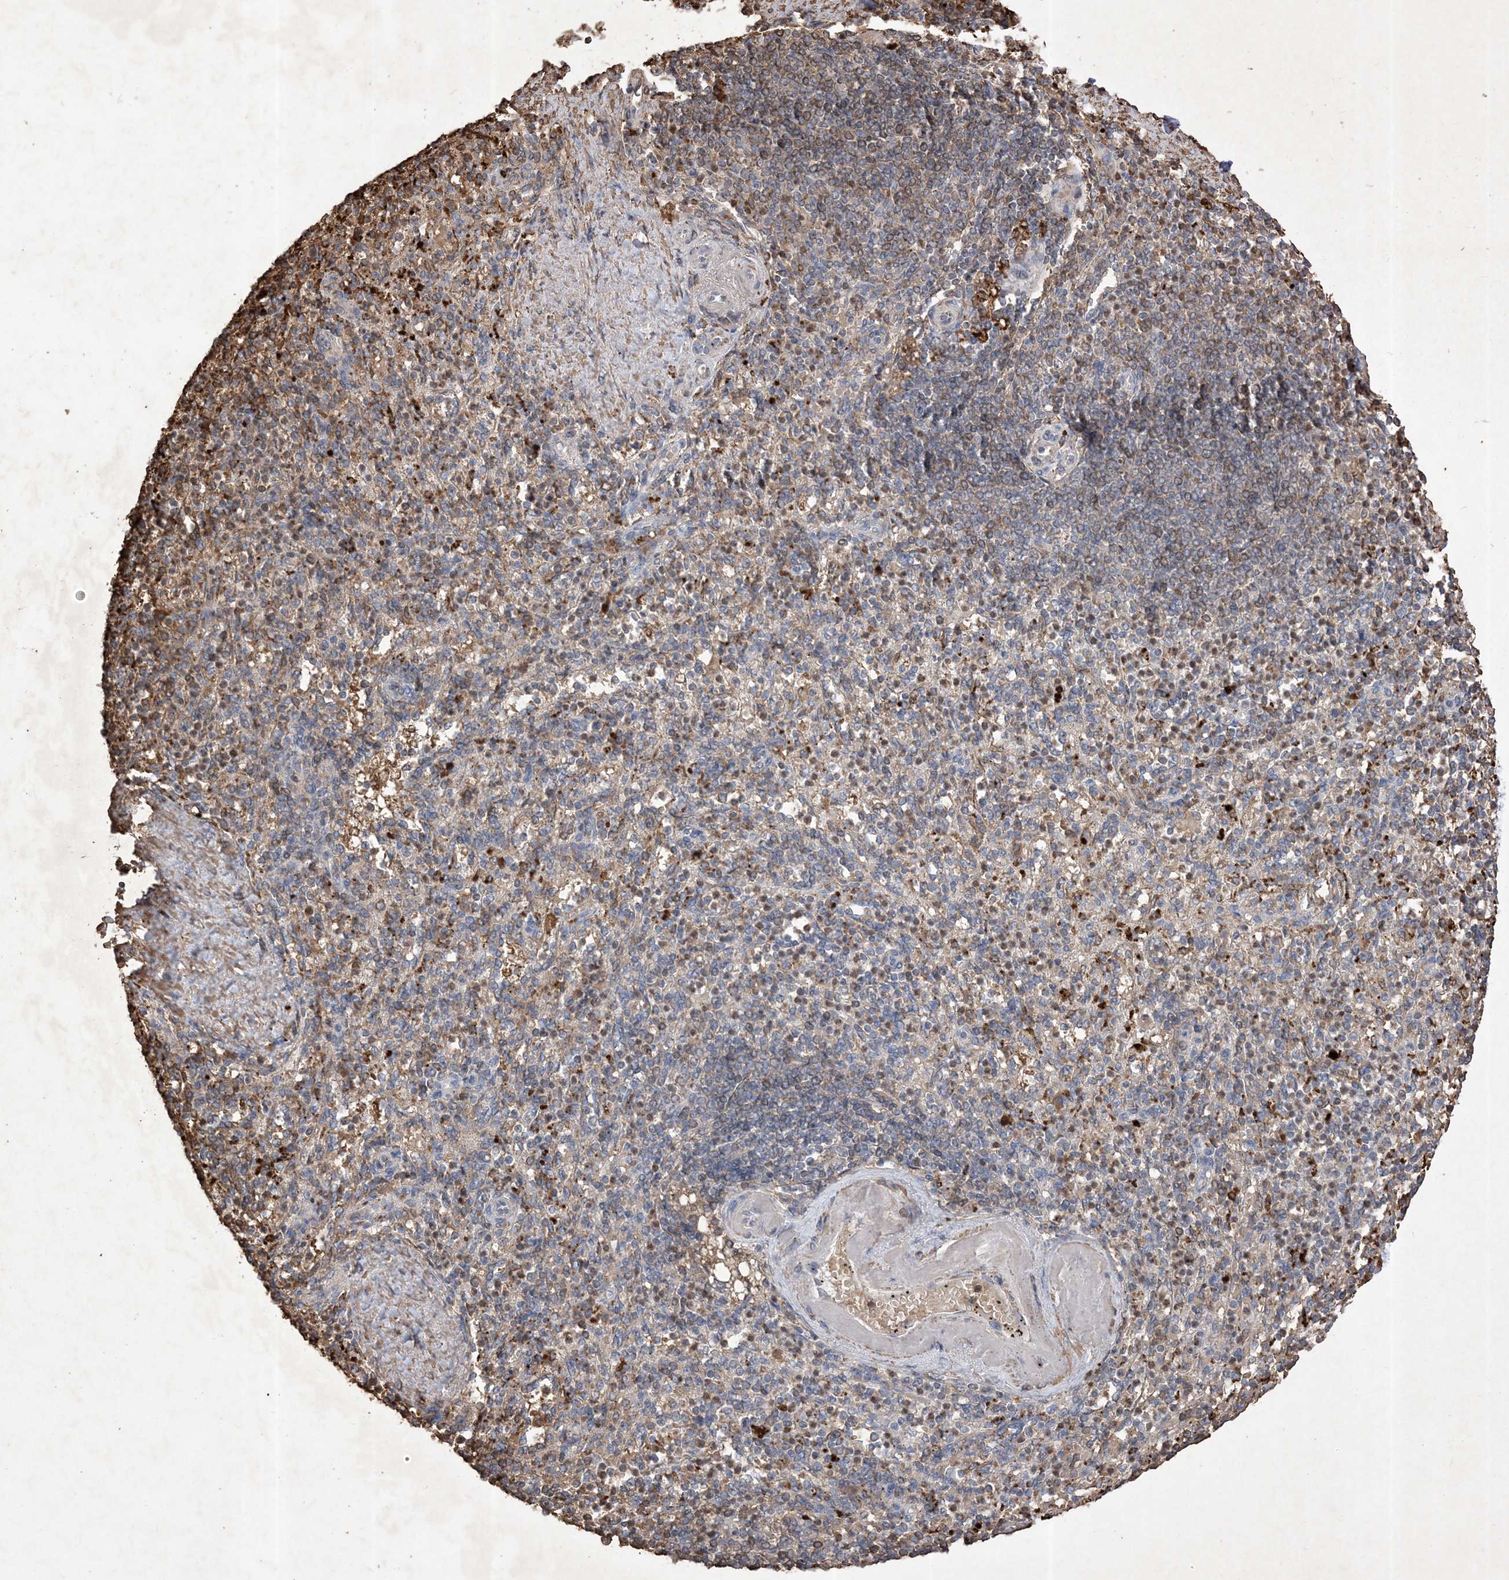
{"staining": {"intensity": "moderate", "quantity": "25%-75%", "location": "cytoplasmic/membranous"}, "tissue": "spleen", "cell_type": "Cells in red pulp", "image_type": "normal", "snomed": [{"axis": "morphology", "description": "Normal tissue, NOS"}, {"axis": "topography", "description": "Spleen"}], "caption": "Spleen stained with DAB immunohistochemistry exhibits medium levels of moderate cytoplasmic/membranous positivity in about 25%-75% of cells in red pulp. (Stains: DAB in brown, nuclei in blue, Microscopy: brightfield microscopy at high magnification).", "gene": "HPS4", "patient": {"sex": "female", "age": 74}}